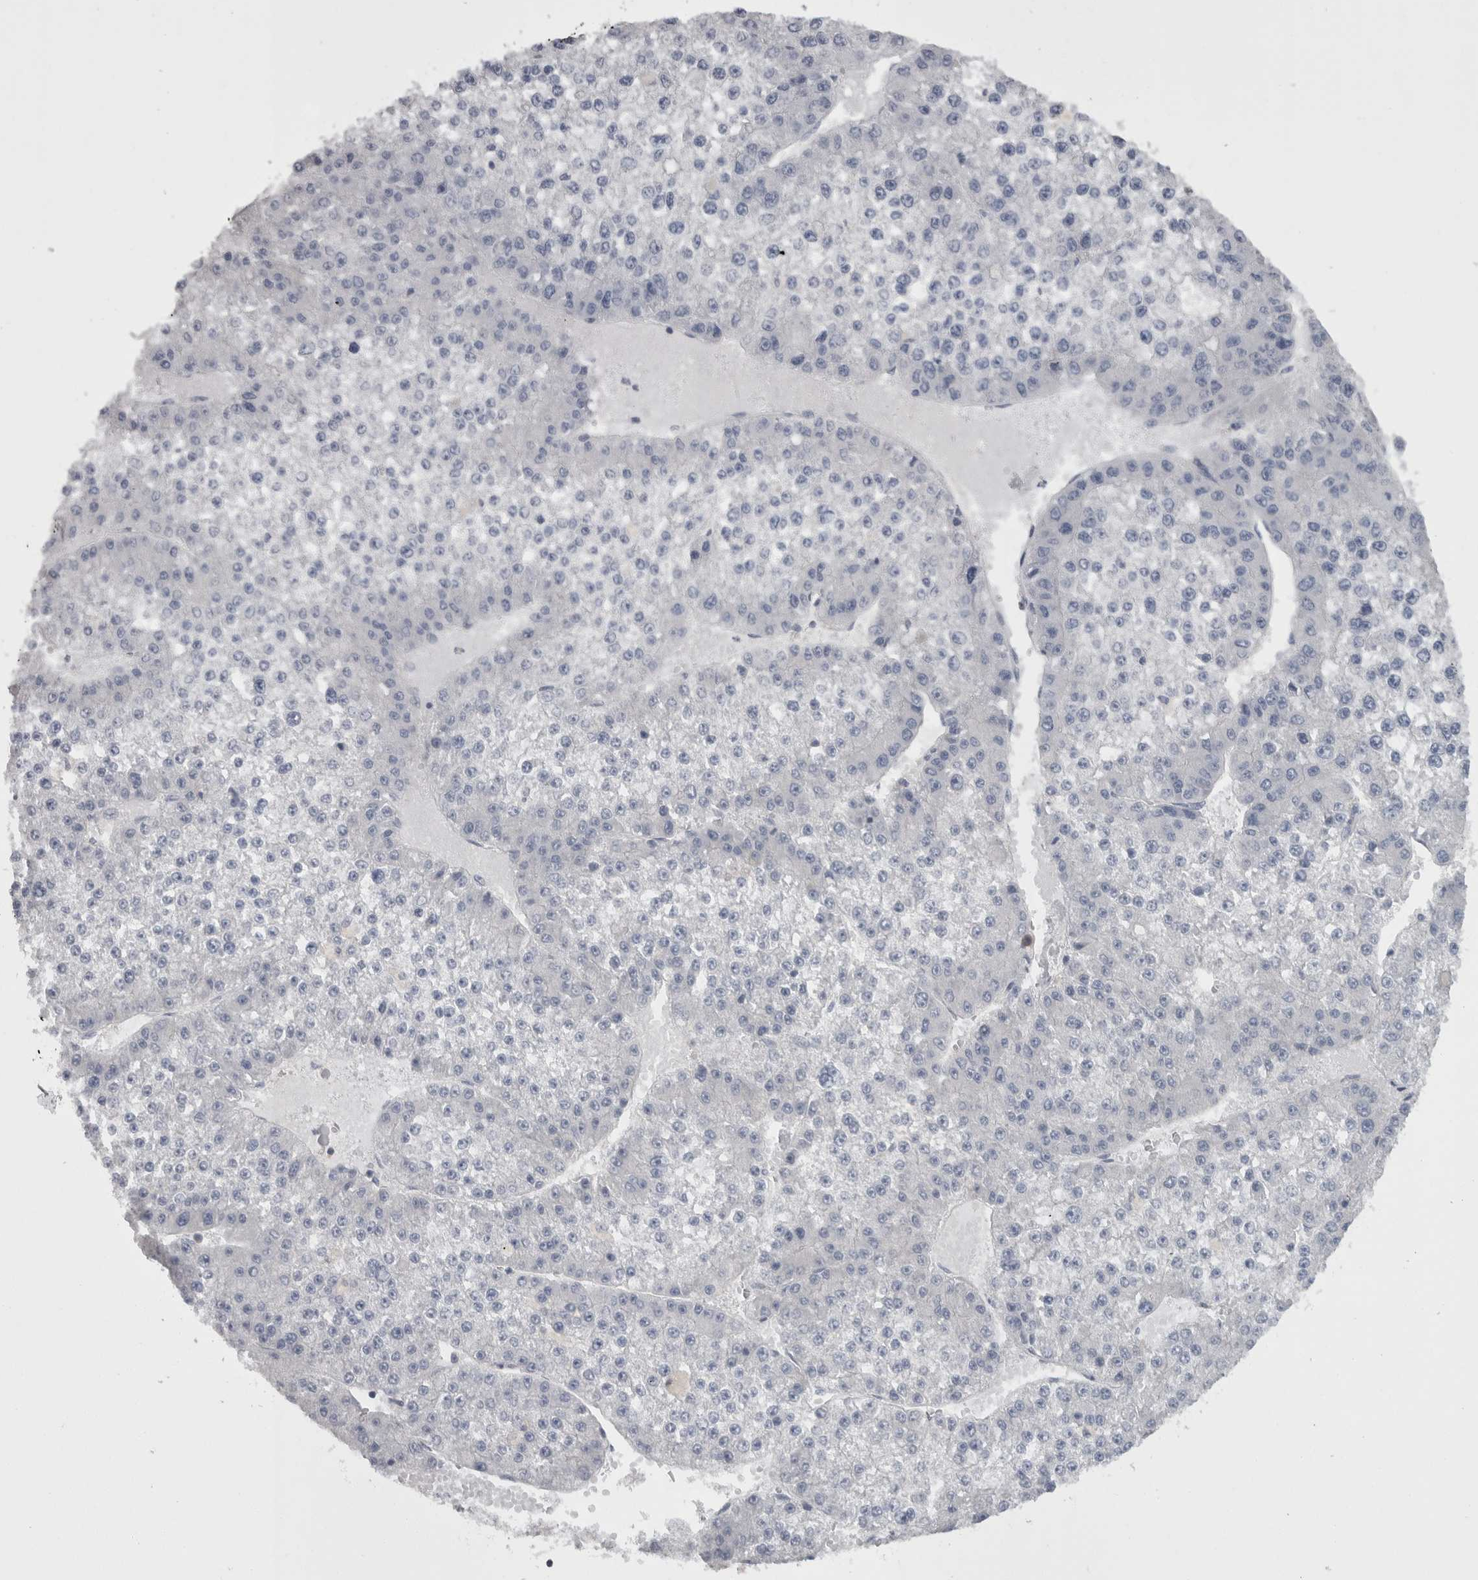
{"staining": {"intensity": "negative", "quantity": "none", "location": "none"}, "tissue": "liver cancer", "cell_type": "Tumor cells", "image_type": "cancer", "snomed": [{"axis": "morphology", "description": "Carcinoma, Hepatocellular, NOS"}, {"axis": "topography", "description": "Liver"}], "caption": "Immunohistochemistry of liver cancer displays no expression in tumor cells.", "gene": "CAMK2D", "patient": {"sex": "female", "age": 73}}